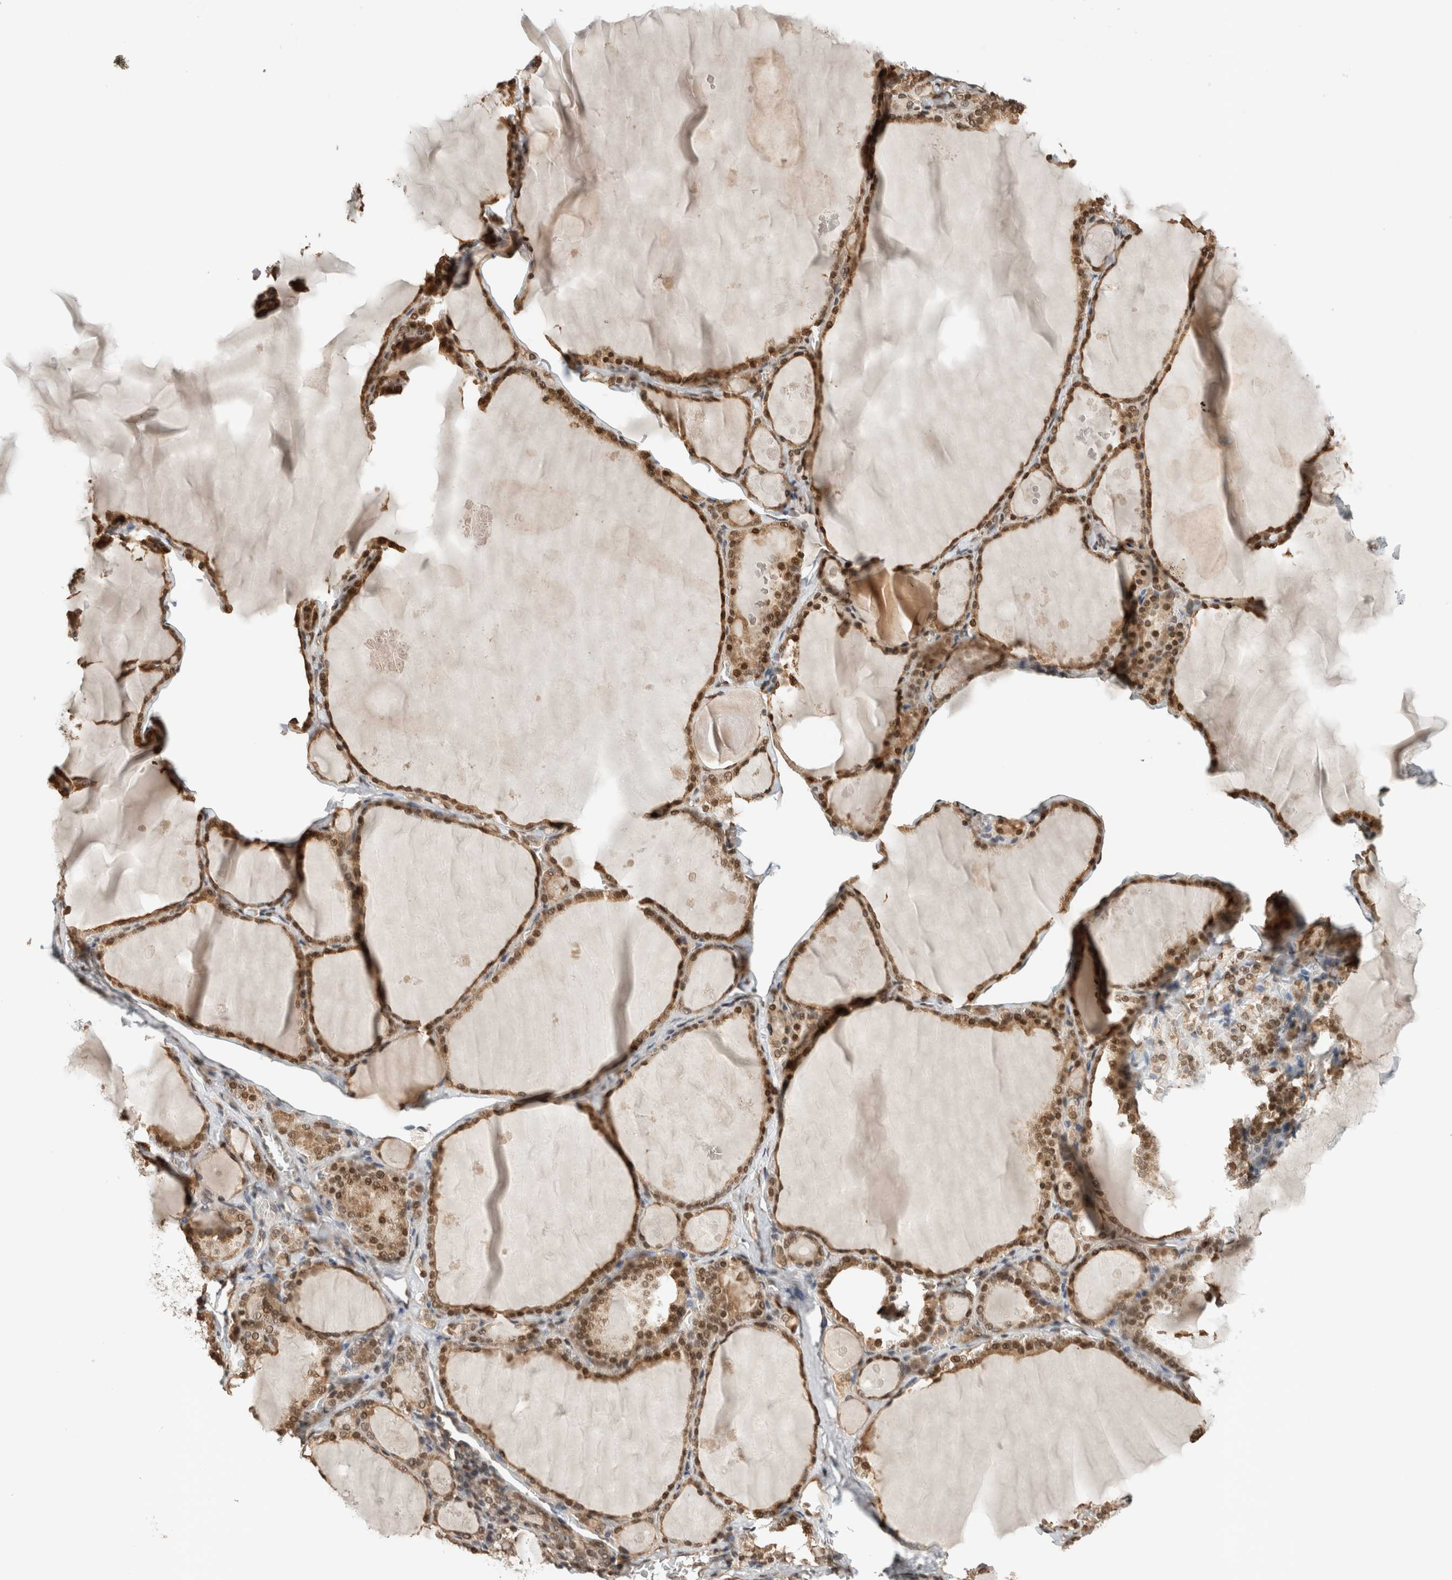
{"staining": {"intensity": "moderate", "quantity": ">75%", "location": "cytoplasmic/membranous,nuclear"}, "tissue": "thyroid gland", "cell_type": "Glandular cells", "image_type": "normal", "snomed": [{"axis": "morphology", "description": "Normal tissue, NOS"}, {"axis": "topography", "description": "Thyroid gland"}], "caption": "Protein staining of normal thyroid gland reveals moderate cytoplasmic/membranous,nuclear positivity in about >75% of glandular cells.", "gene": "C1orf21", "patient": {"sex": "male", "age": 56}}